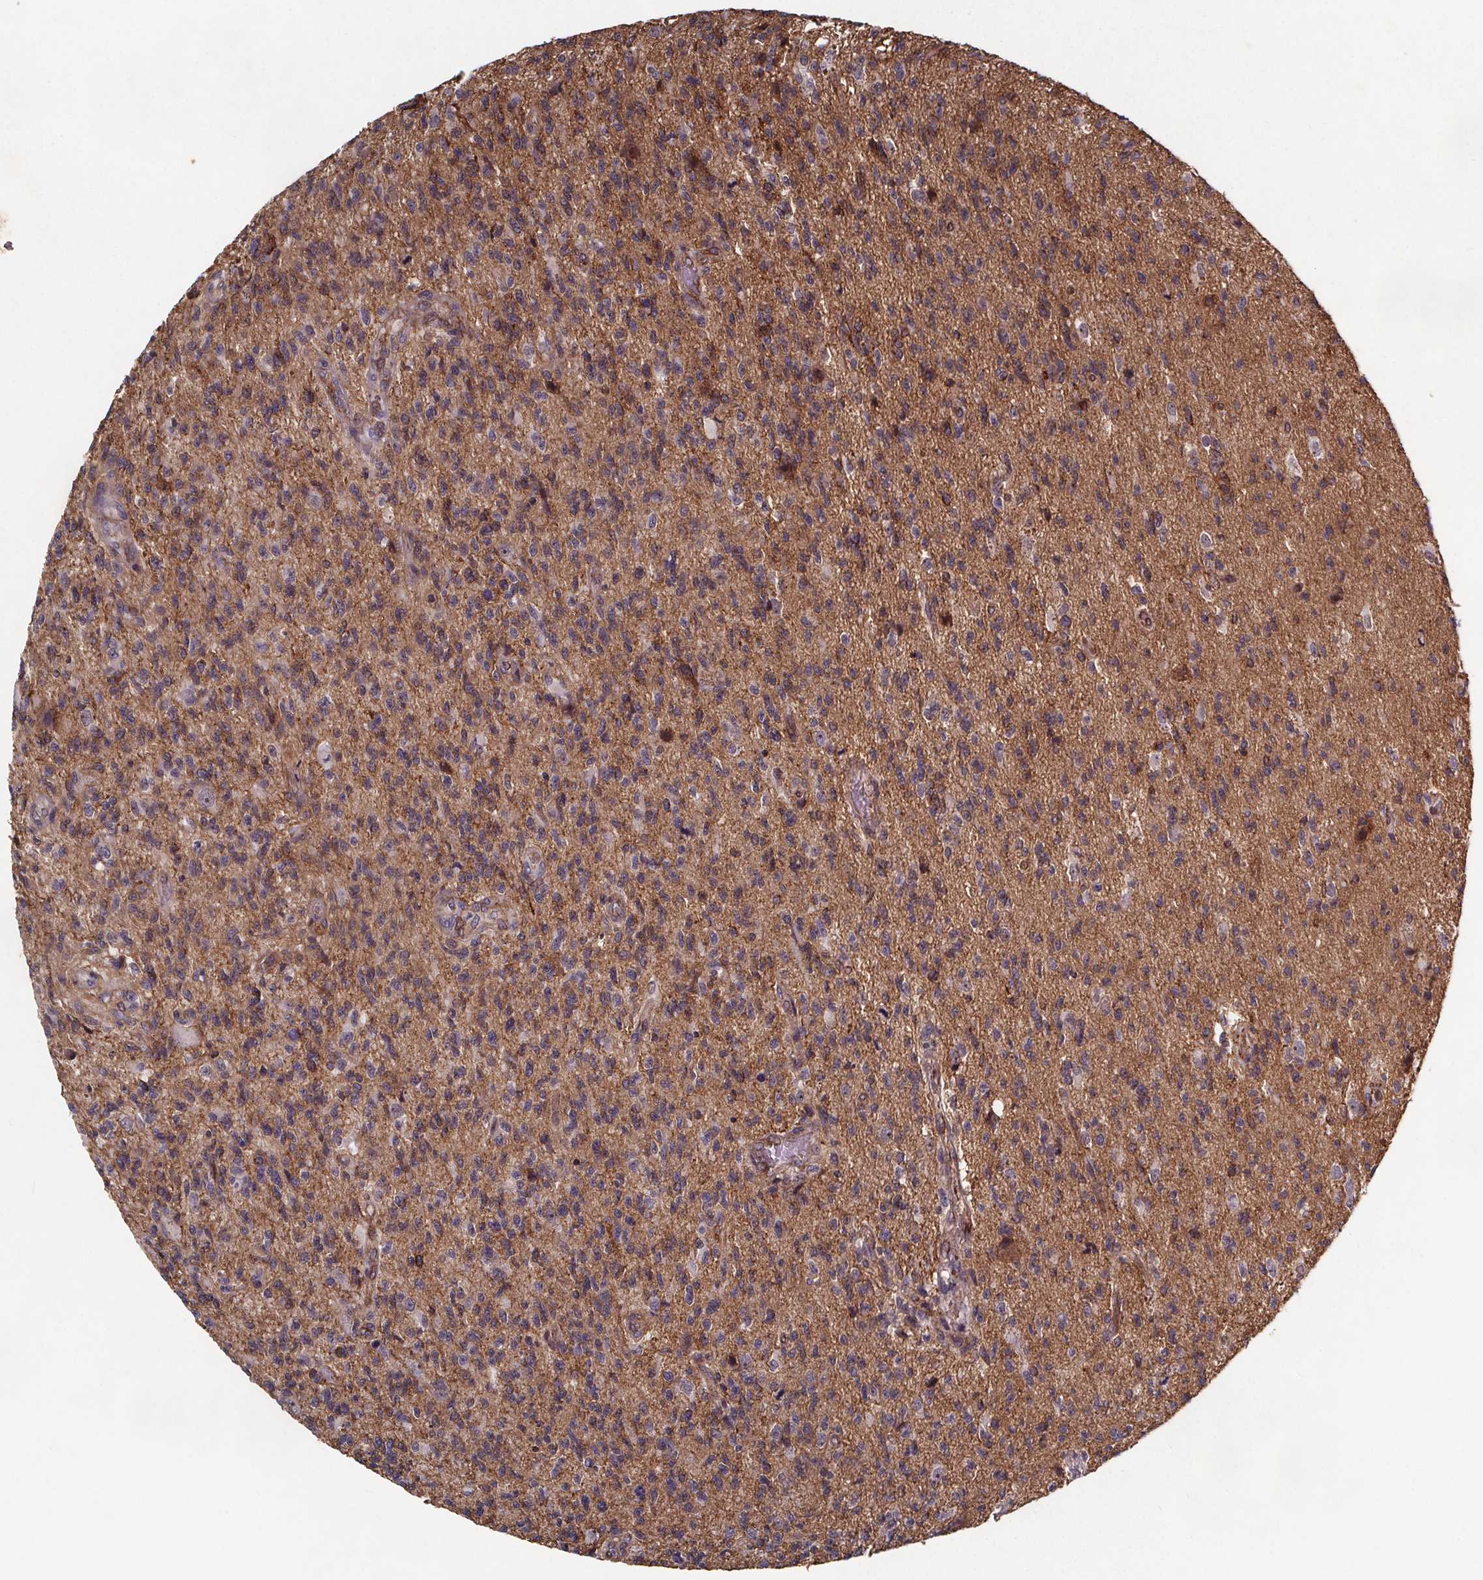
{"staining": {"intensity": "moderate", "quantity": "<25%", "location": "cytoplasmic/membranous"}, "tissue": "glioma", "cell_type": "Tumor cells", "image_type": "cancer", "snomed": [{"axis": "morphology", "description": "Glioma, malignant, High grade"}, {"axis": "topography", "description": "Brain"}], "caption": "Human malignant high-grade glioma stained for a protein (brown) exhibits moderate cytoplasmic/membranous positive expression in about <25% of tumor cells.", "gene": "FASTKD3", "patient": {"sex": "male", "age": 56}}